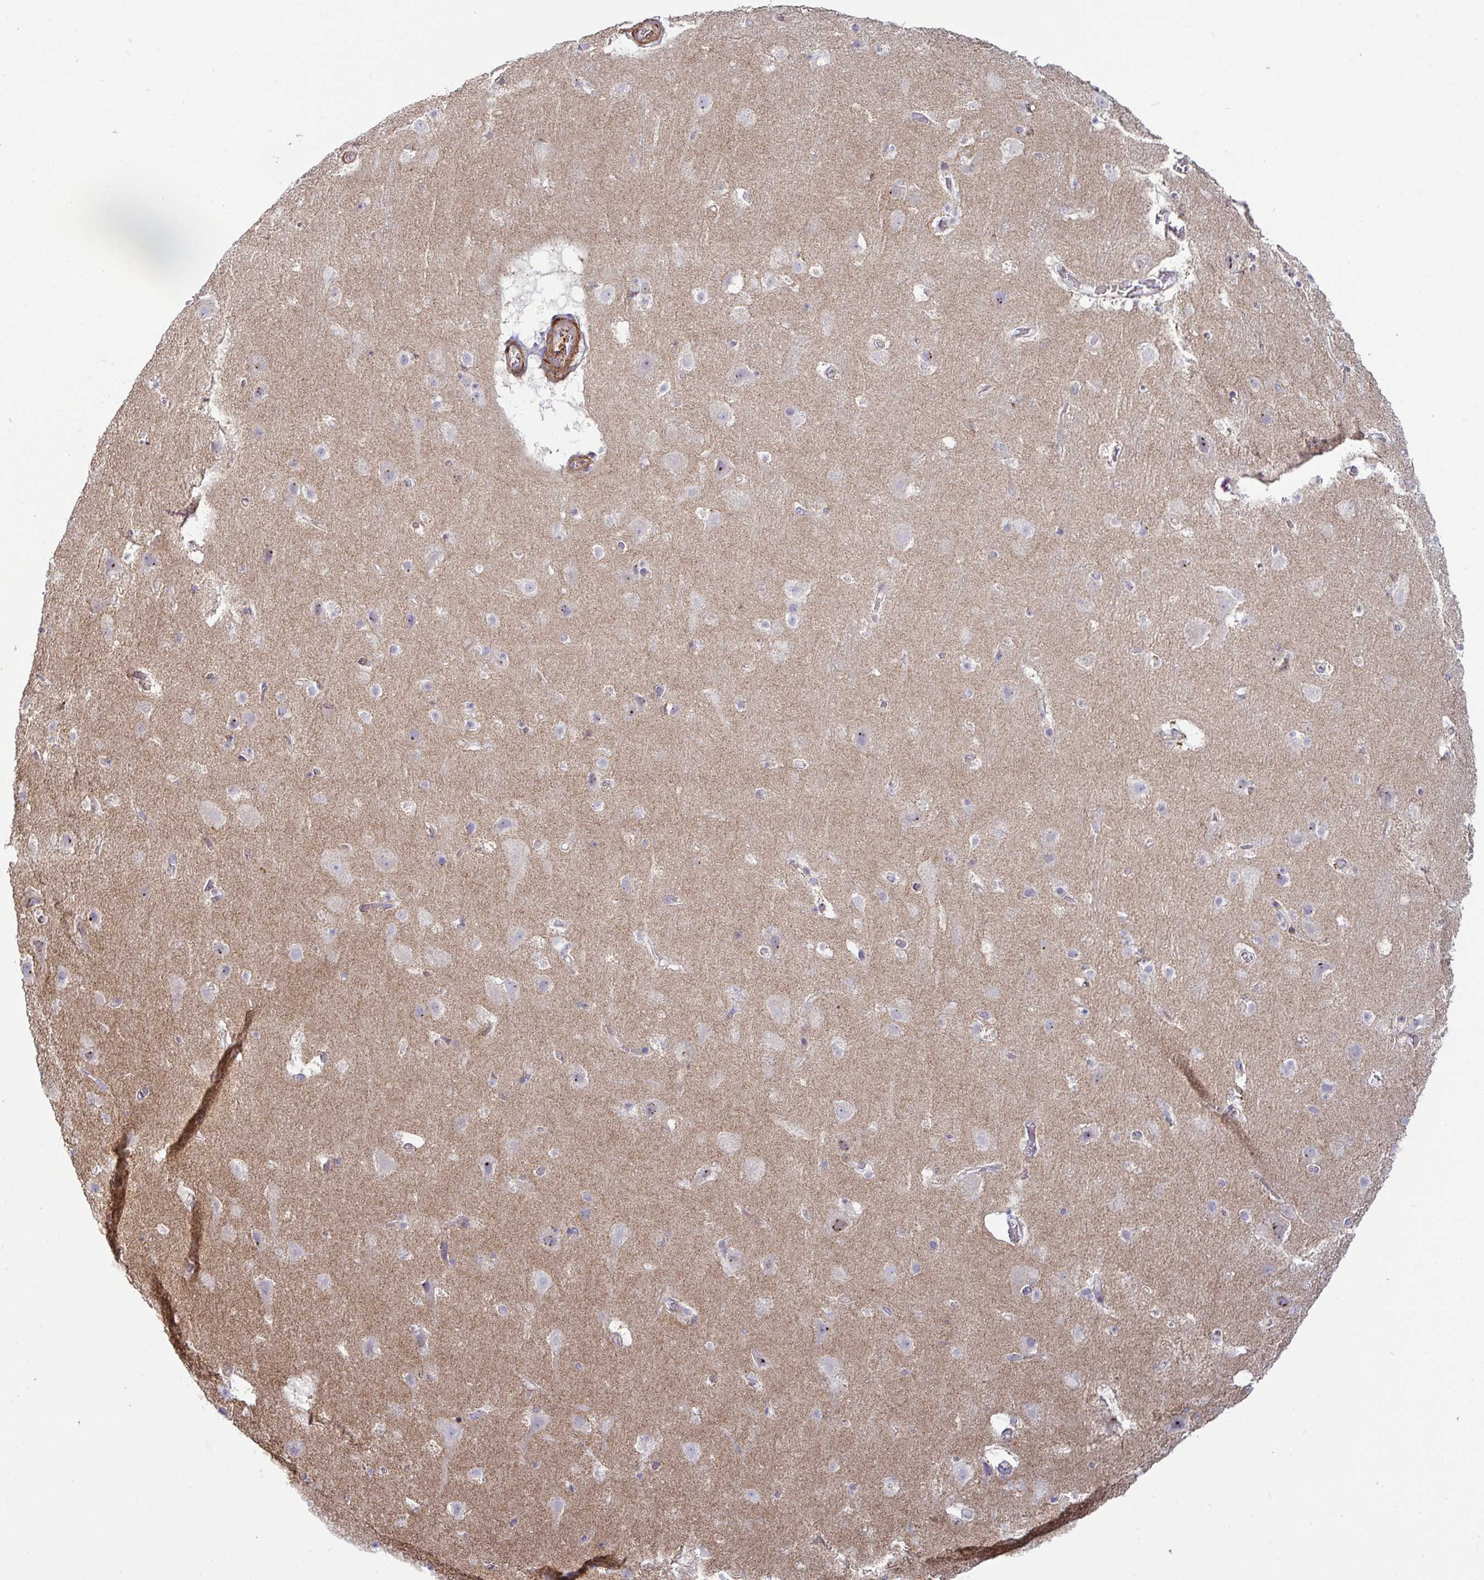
{"staining": {"intensity": "moderate", "quantity": "<25%", "location": "cytoplasmic/membranous"}, "tissue": "cerebral cortex", "cell_type": "Endothelial cells", "image_type": "normal", "snomed": [{"axis": "morphology", "description": "Normal tissue, NOS"}, {"axis": "topography", "description": "Cerebral cortex"}], "caption": "IHC image of unremarkable cerebral cortex: cerebral cortex stained using IHC demonstrates low levels of moderate protein expression localized specifically in the cytoplasmic/membranous of endothelial cells, appearing as a cytoplasmic/membranous brown color.", "gene": "SPRY1", "patient": {"sex": "female", "age": 42}}